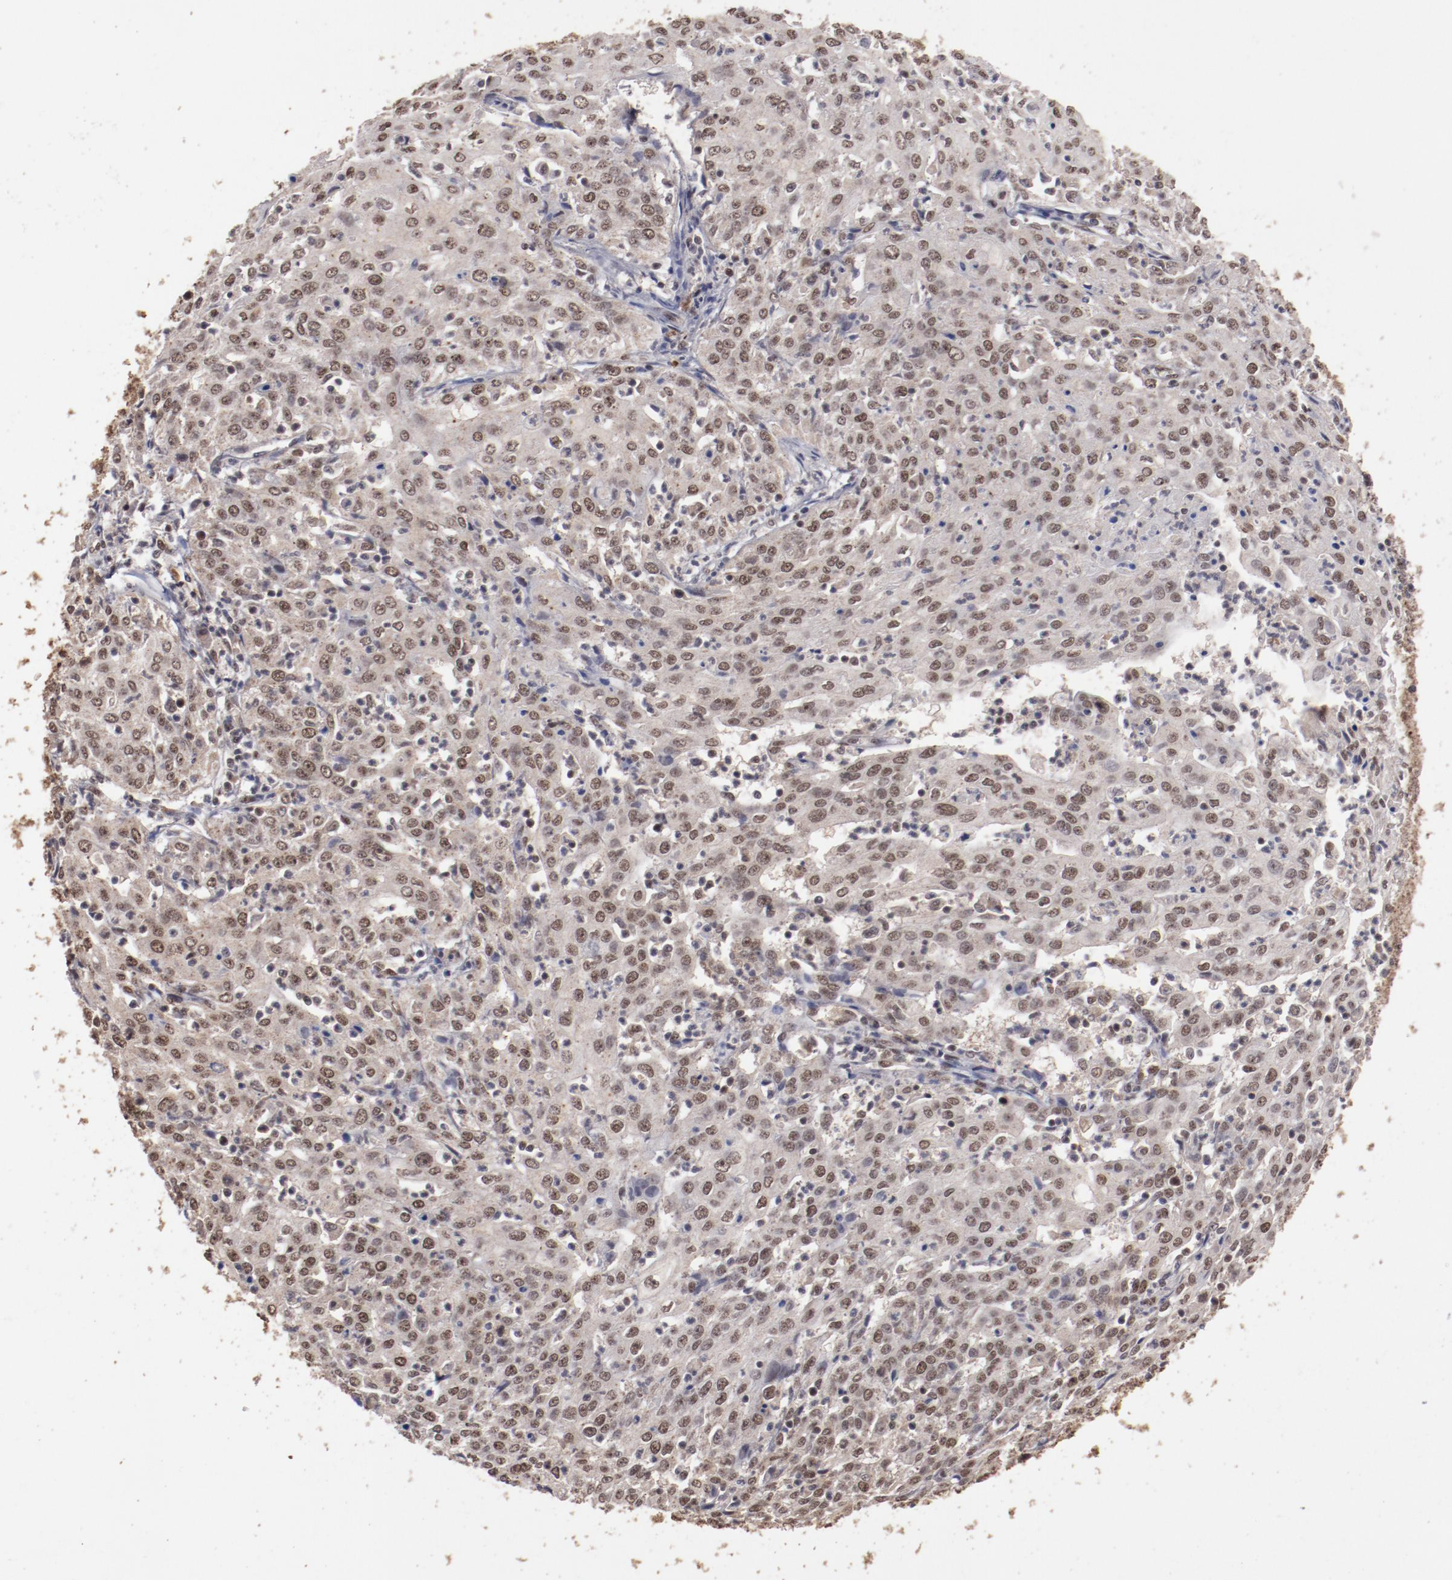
{"staining": {"intensity": "weak", "quantity": ">75%", "location": "cytoplasmic/membranous,nuclear"}, "tissue": "cervical cancer", "cell_type": "Tumor cells", "image_type": "cancer", "snomed": [{"axis": "morphology", "description": "Squamous cell carcinoma, NOS"}, {"axis": "topography", "description": "Cervix"}], "caption": "This is a micrograph of IHC staining of cervical cancer (squamous cell carcinoma), which shows weak expression in the cytoplasmic/membranous and nuclear of tumor cells.", "gene": "CLOCK", "patient": {"sex": "female", "age": 39}}